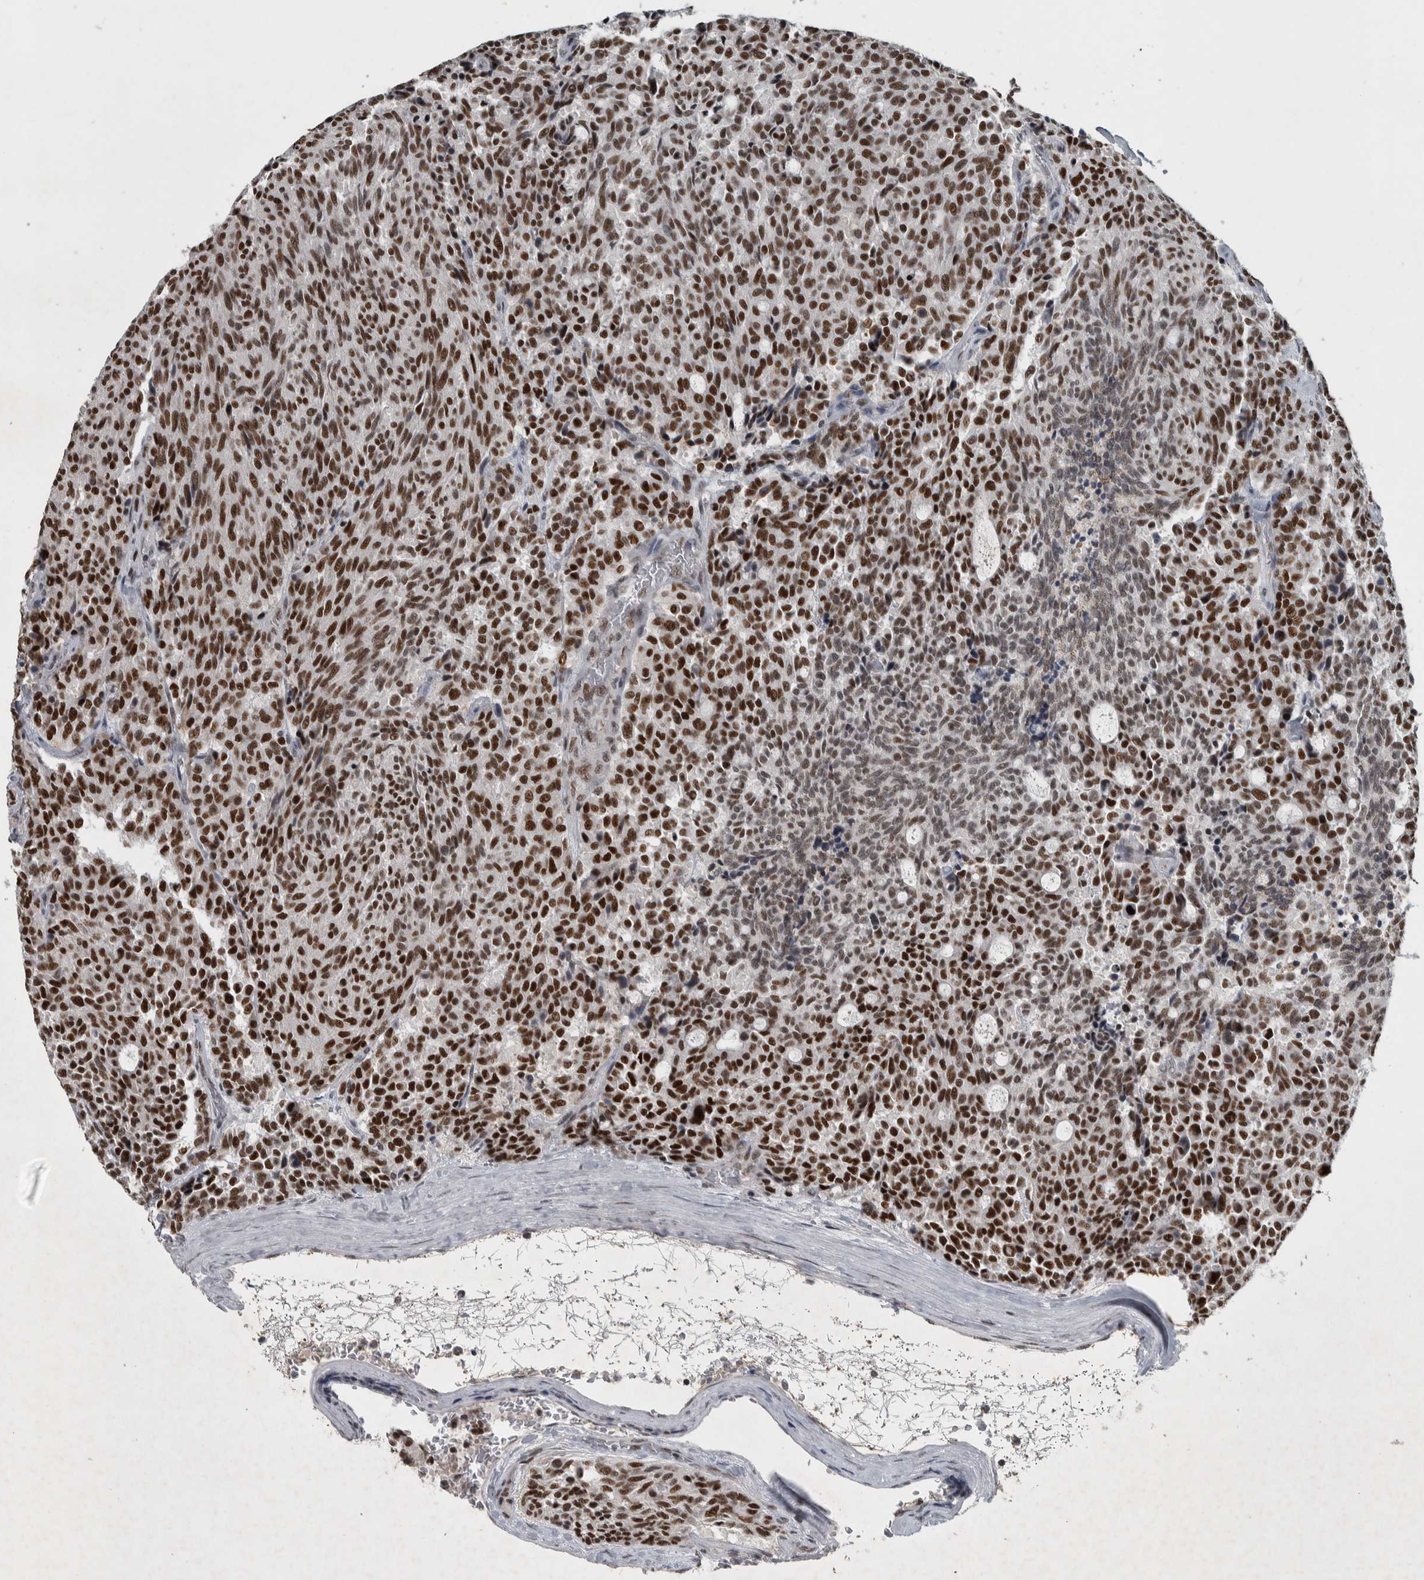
{"staining": {"intensity": "strong", "quantity": ">75%", "location": "nuclear"}, "tissue": "carcinoid", "cell_type": "Tumor cells", "image_type": "cancer", "snomed": [{"axis": "morphology", "description": "Carcinoid, malignant, NOS"}, {"axis": "topography", "description": "Pancreas"}], "caption": "High-power microscopy captured an IHC histopathology image of carcinoid (malignant), revealing strong nuclear positivity in approximately >75% of tumor cells.", "gene": "DDX42", "patient": {"sex": "female", "age": 54}}